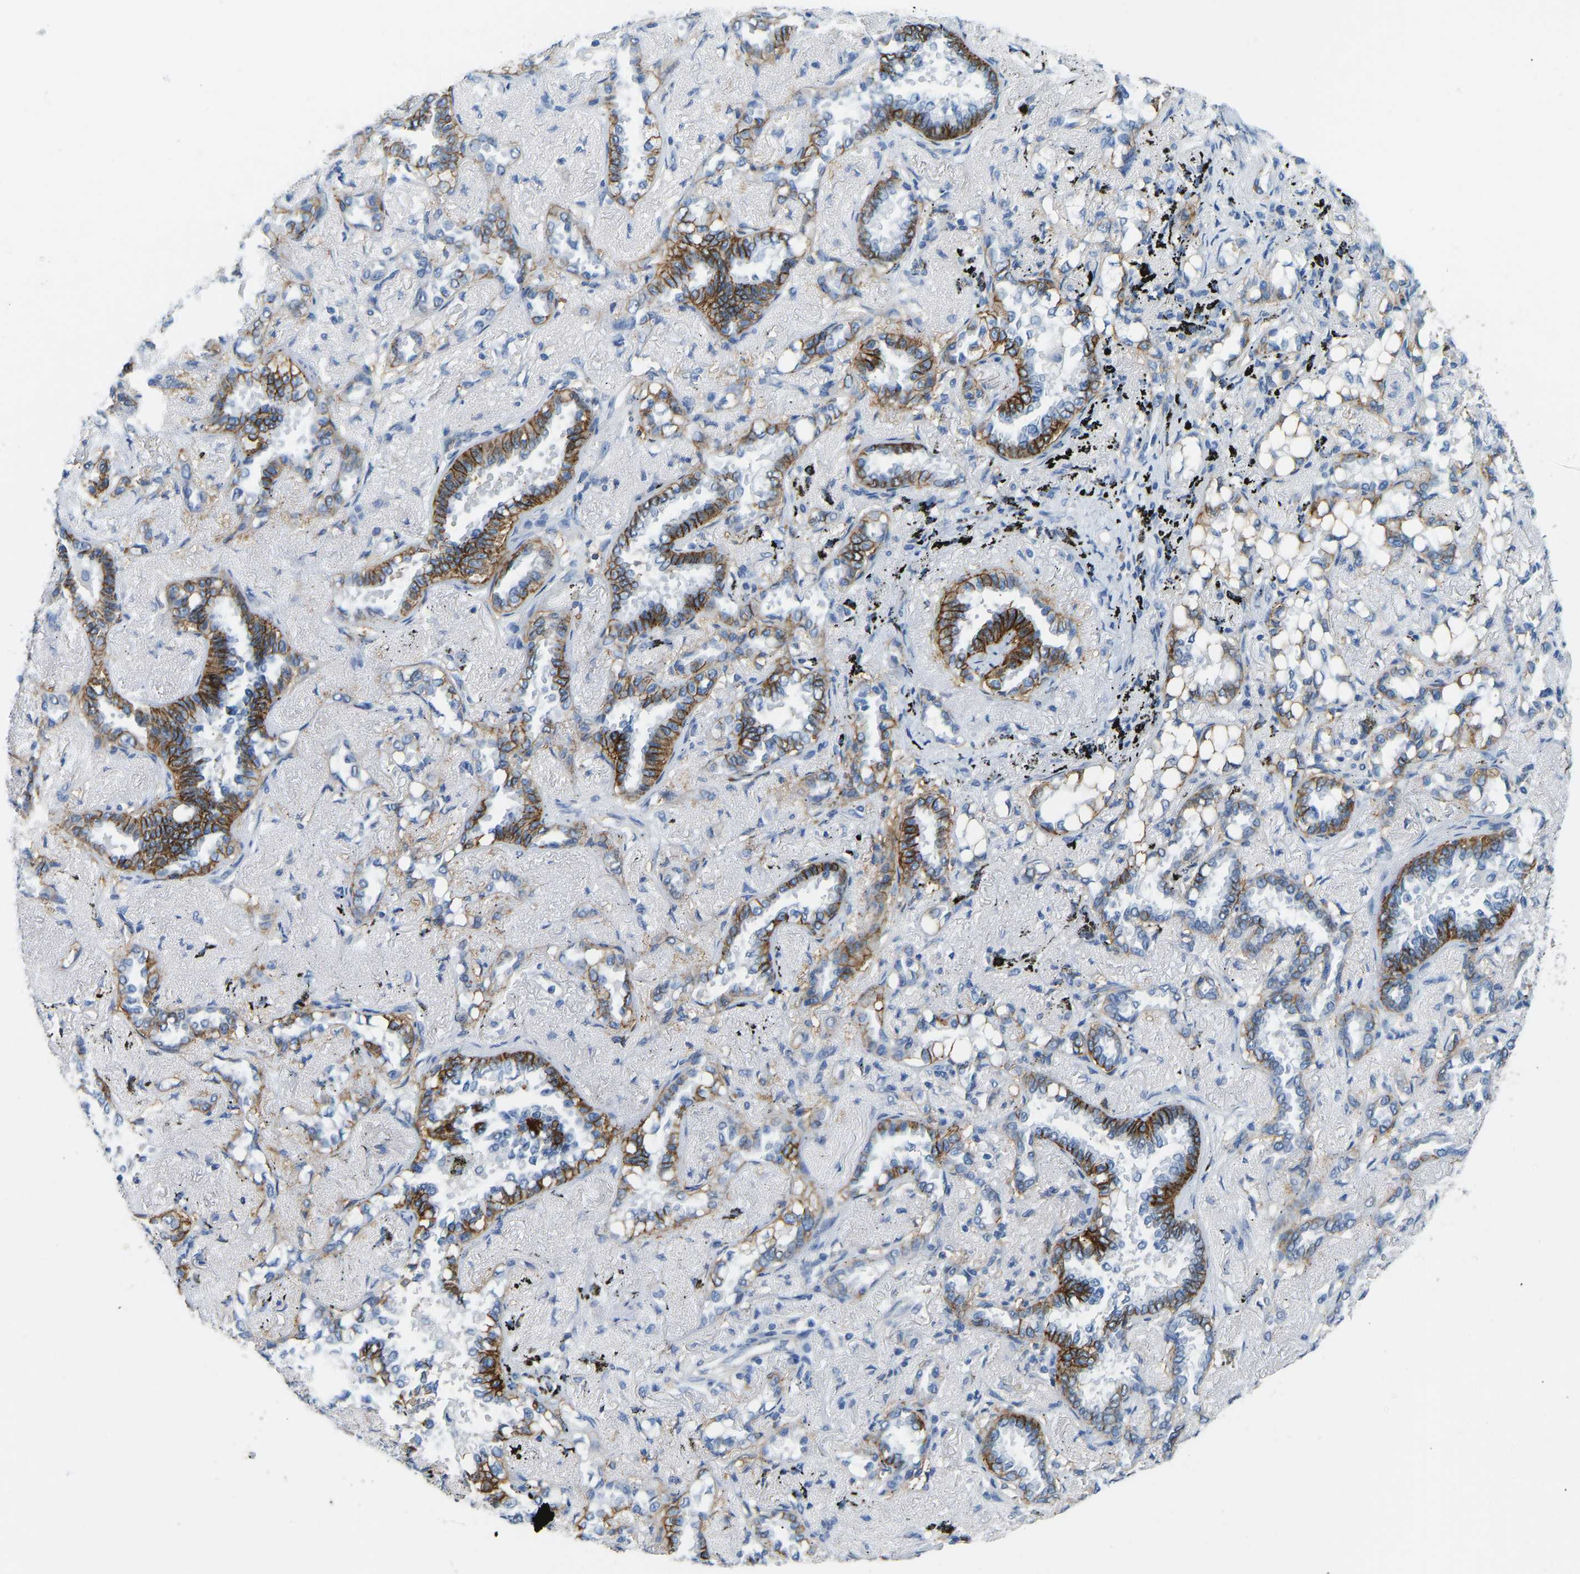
{"staining": {"intensity": "strong", "quantity": "25%-75%", "location": "cytoplasmic/membranous"}, "tissue": "lung cancer", "cell_type": "Tumor cells", "image_type": "cancer", "snomed": [{"axis": "morphology", "description": "Adenocarcinoma, NOS"}, {"axis": "topography", "description": "Lung"}], "caption": "A high amount of strong cytoplasmic/membranous positivity is present in approximately 25%-75% of tumor cells in lung cancer (adenocarcinoma) tissue.", "gene": "ATP1A1", "patient": {"sex": "male", "age": 59}}